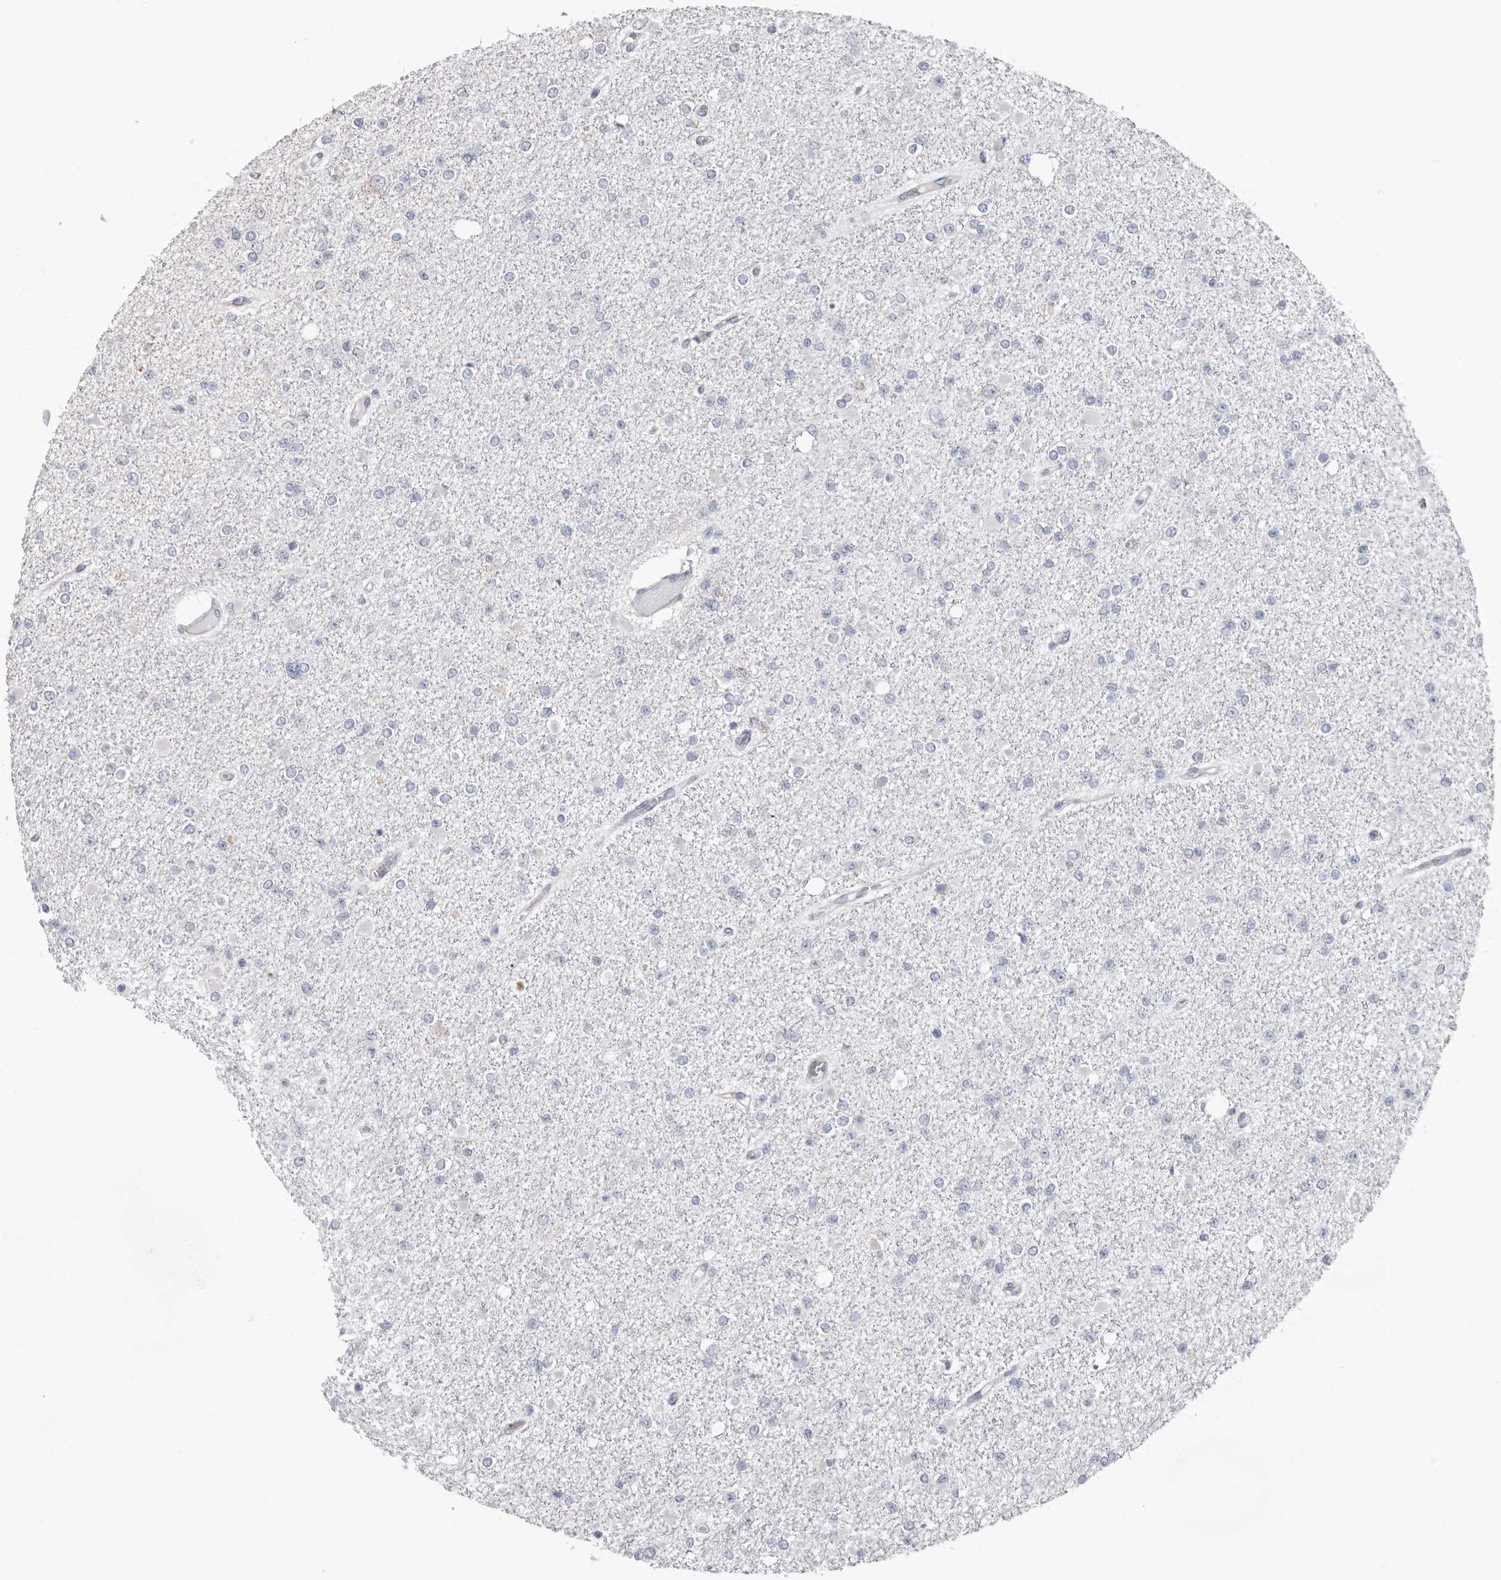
{"staining": {"intensity": "weak", "quantity": "<25%", "location": "cytoplasmic/membranous"}, "tissue": "glioma", "cell_type": "Tumor cells", "image_type": "cancer", "snomed": [{"axis": "morphology", "description": "Glioma, malignant, Low grade"}, {"axis": "topography", "description": "Brain"}], "caption": "Tumor cells show no significant staining in glioma.", "gene": "RSPO2", "patient": {"sex": "female", "age": 22}}